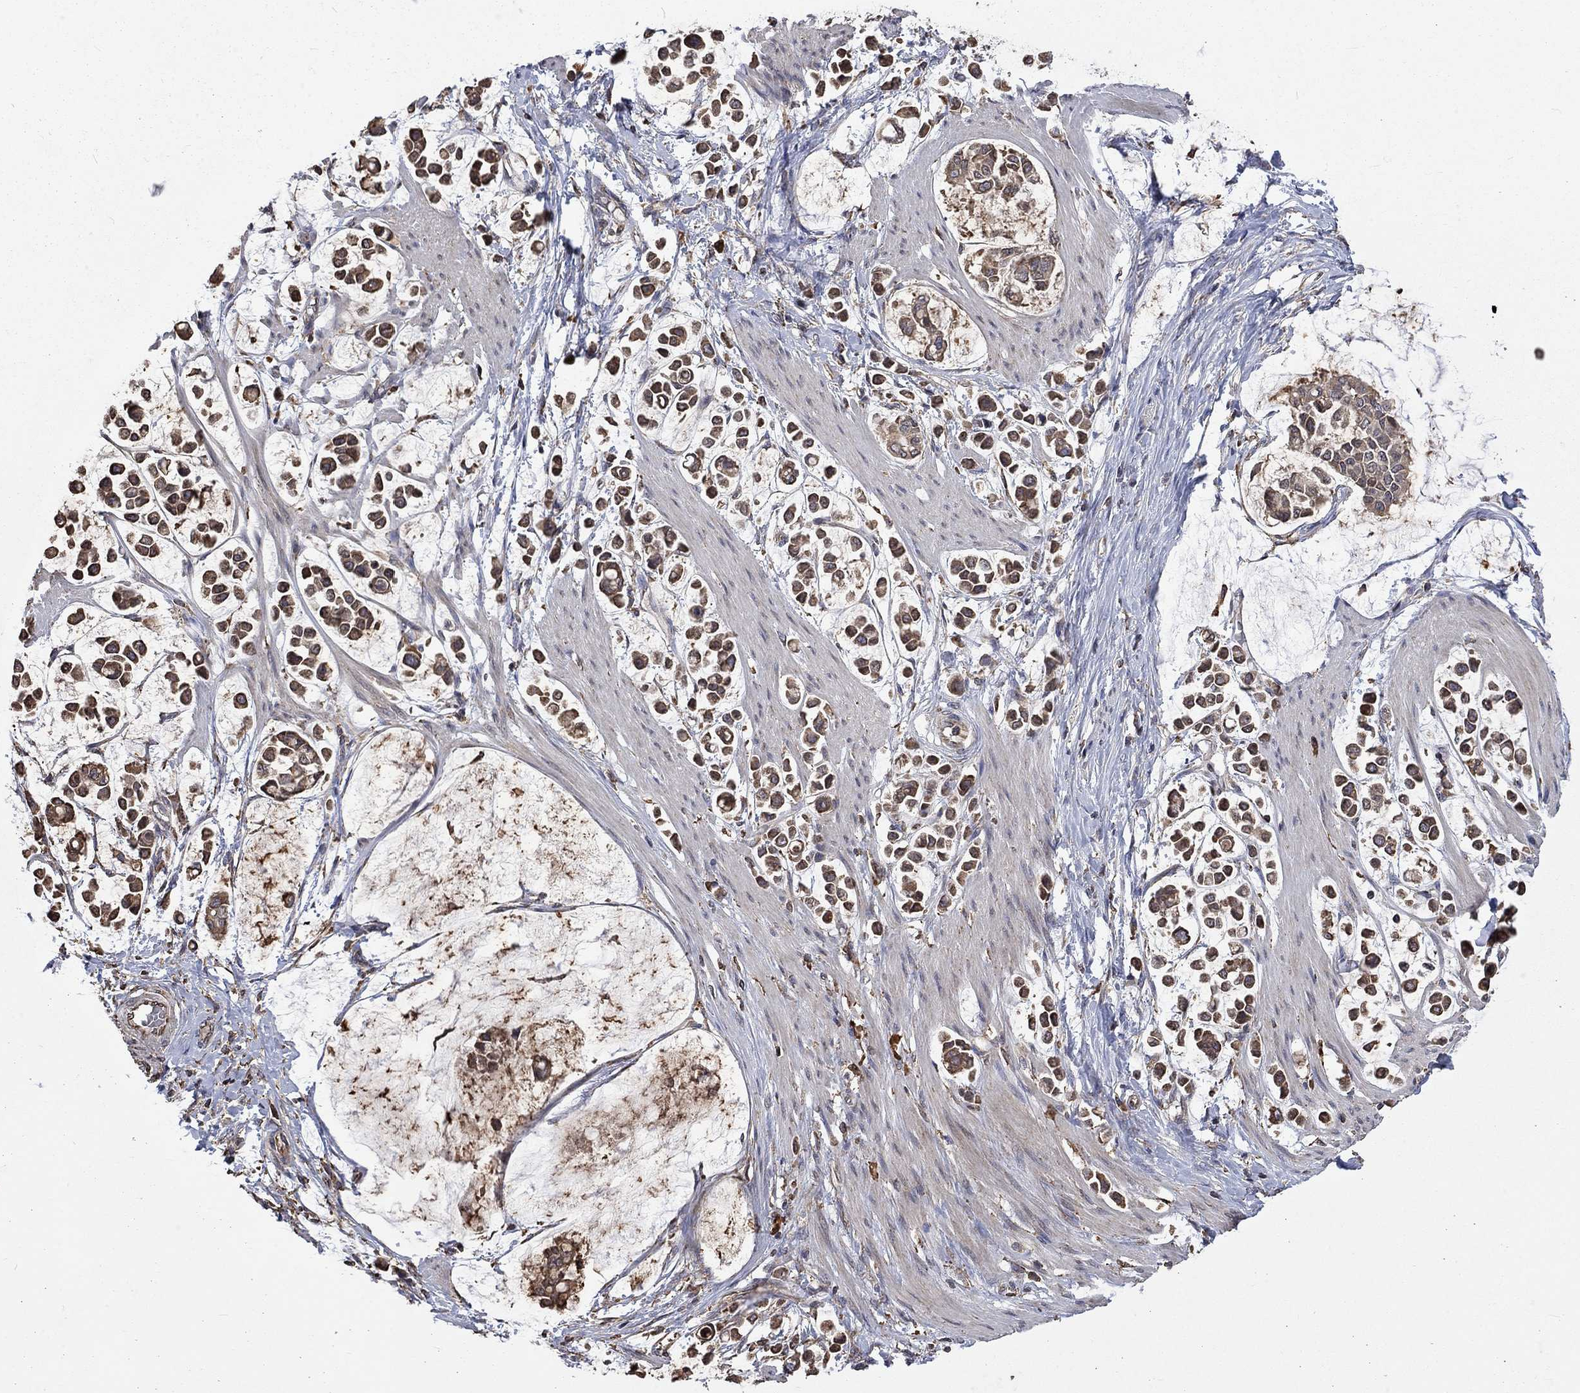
{"staining": {"intensity": "moderate", "quantity": ">75%", "location": "cytoplasmic/membranous"}, "tissue": "stomach cancer", "cell_type": "Tumor cells", "image_type": "cancer", "snomed": [{"axis": "morphology", "description": "Adenocarcinoma, NOS"}, {"axis": "topography", "description": "Stomach"}], "caption": "IHC staining of stomach adenocarcinoma, which exhibits medium levels of moderate cytoplasmic/membranous positivity in approximately >75% of tumor cells indicating moderate cytoplasmic/membranous protein staining. The staining was performed using DAB (3,3'-diaminobenzidine) (brown) for protein detection and nuclei were counterstained in hematoxylin (blue).", "gene": "ESRRA", "patient": {"sex": "male", "age": 82}}